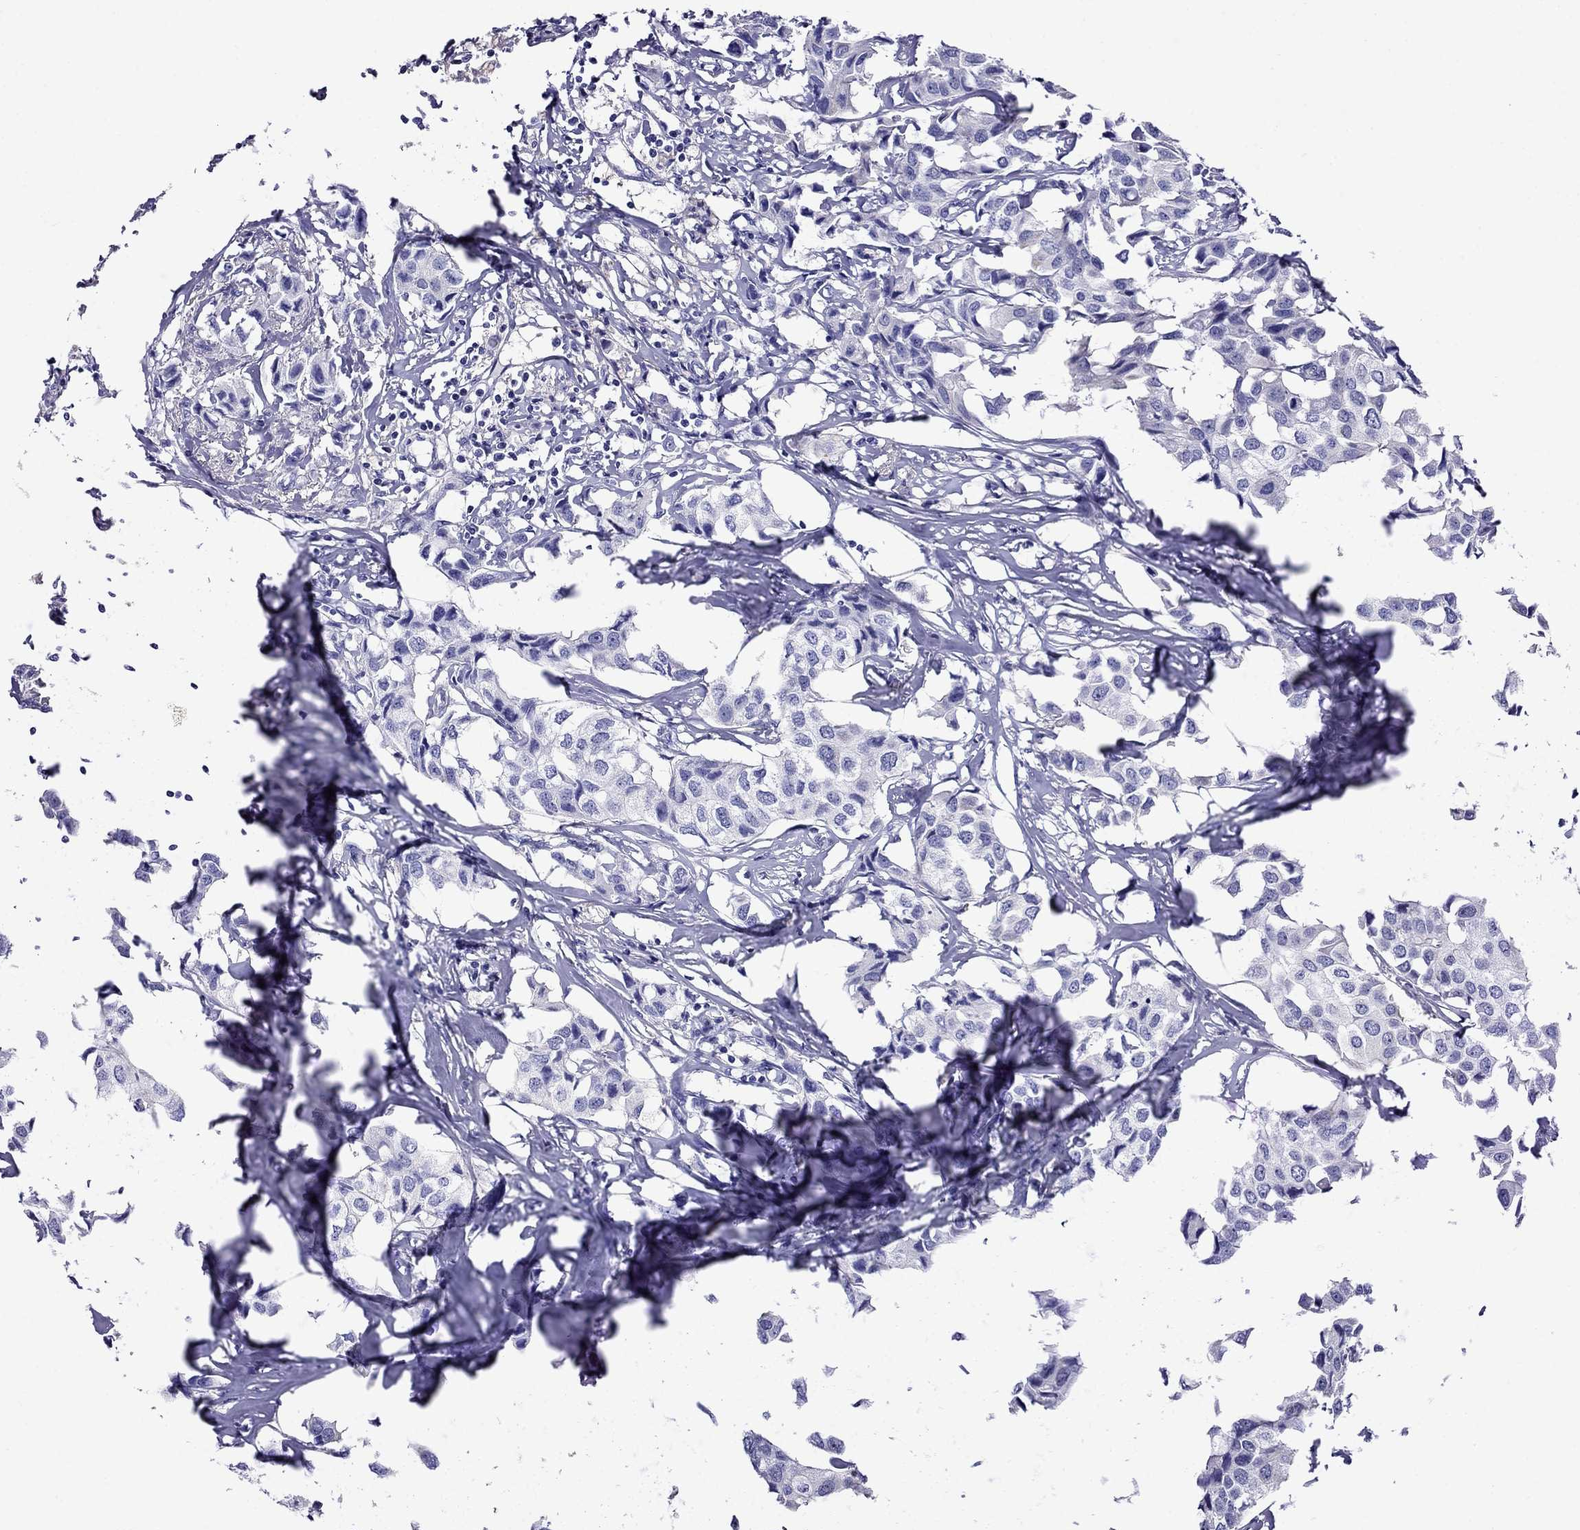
{"staining": {"intensity": "negative", "quantity": "none", "location": "none"}, "tissue": "breast cancer", "cell_type": "Tumor cells", "image_type": "cancer", "snomed": [{"axis": "morphology", "description": "Duct carcinoma"}, {"axis": "topography", "description": "Breast"}], "caption": "The histopathology image displays no significant positivity in tumor cells of breast intraductal carcinoma. (DAB immunohistochemistry, high magnification).", "gene": "SCG2", "patient": {"sex": "female", "age": 80}}